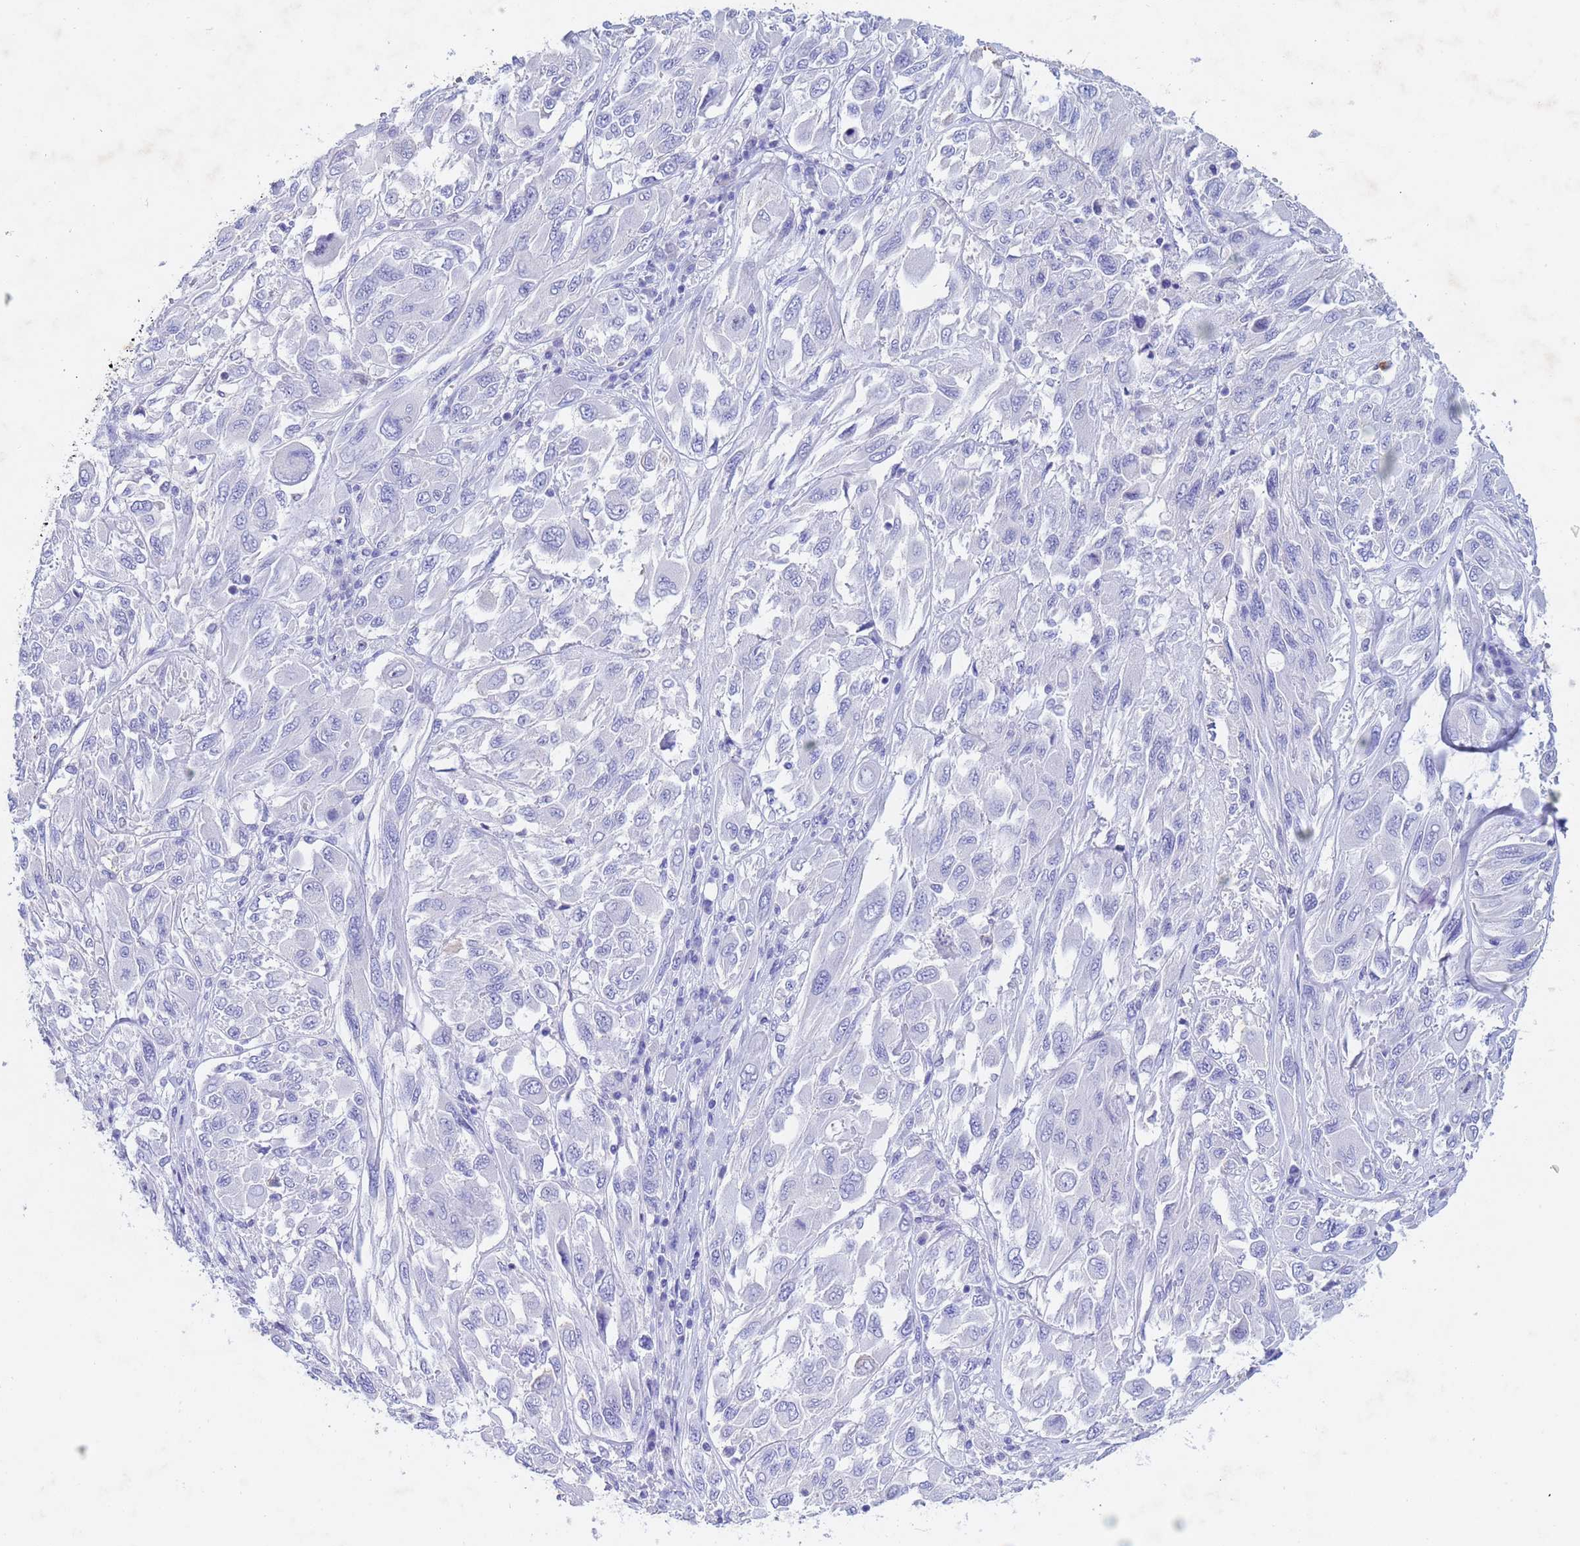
{"staining": {"intensity": "negative", "quantity": "none", "location": "none"}, "tissue": "melanoma", "cell_type": "Tumor cells", "image_type": "cancer", "snomed": [{"axis": "morphology", "description": "Malignant melanoma, NOS"}, {"axis": "topography", "description": "Skin"}], "caption": "Histopathology image shows no protein staining in tumor cells of malignant melanoma tissue.", "gene": "CSTB", "patient": {"sex": "female", "age": 91}}